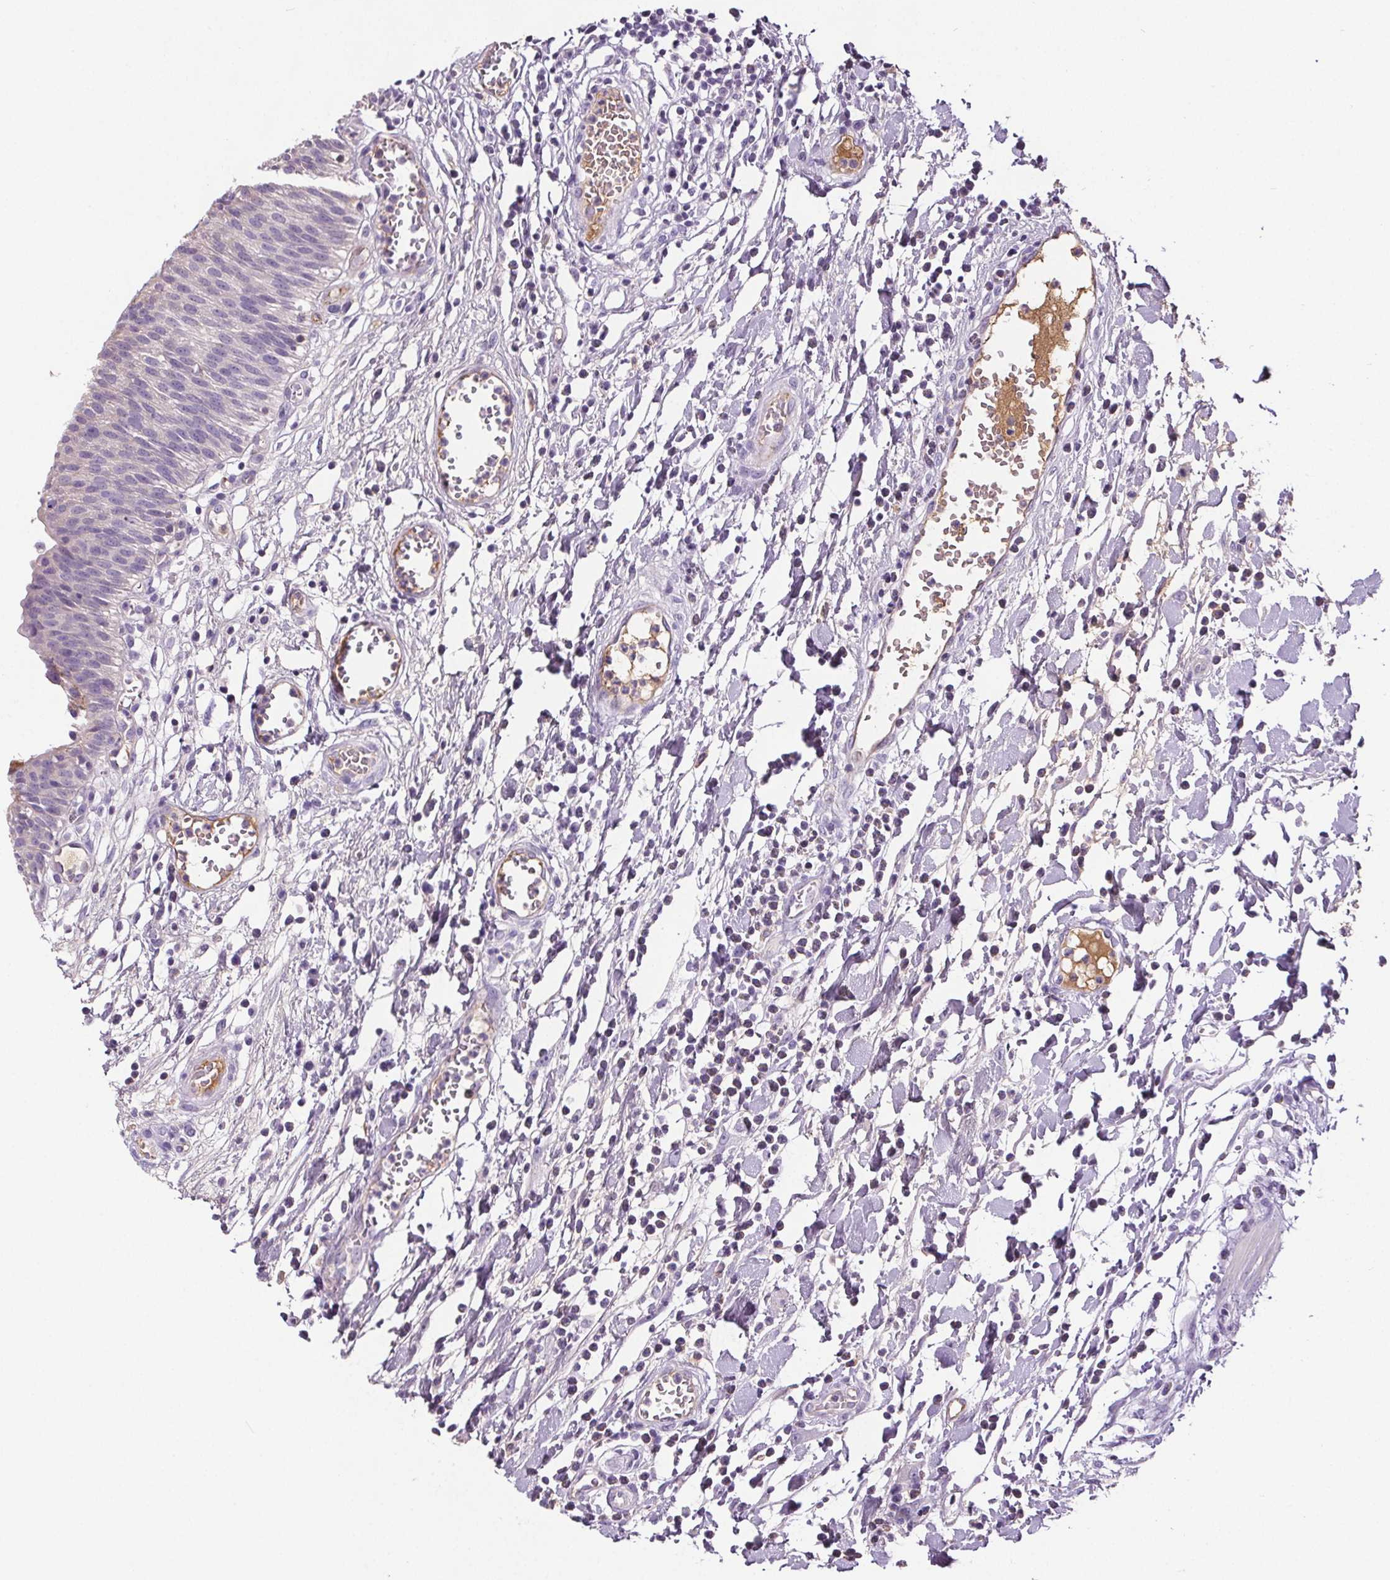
{"staining": {"intensity": "negative", "quantity": "none", "location": "none"}, "tissue": "urinary bladder", "cell_type": "Urothelial cells", "image_type": "normal", "snomed": [{"axis": "morphology", "description": "Normal tissue, NOS"}, {"axis": "topography", "description": "Urinary bladder"}], "caption": "Immunohistochemistry (IHC) of normal urinary bladder shows no expression in urothelial cells.", "gene": "CD5L", "patient": {"sex": "male", "age": 64}}